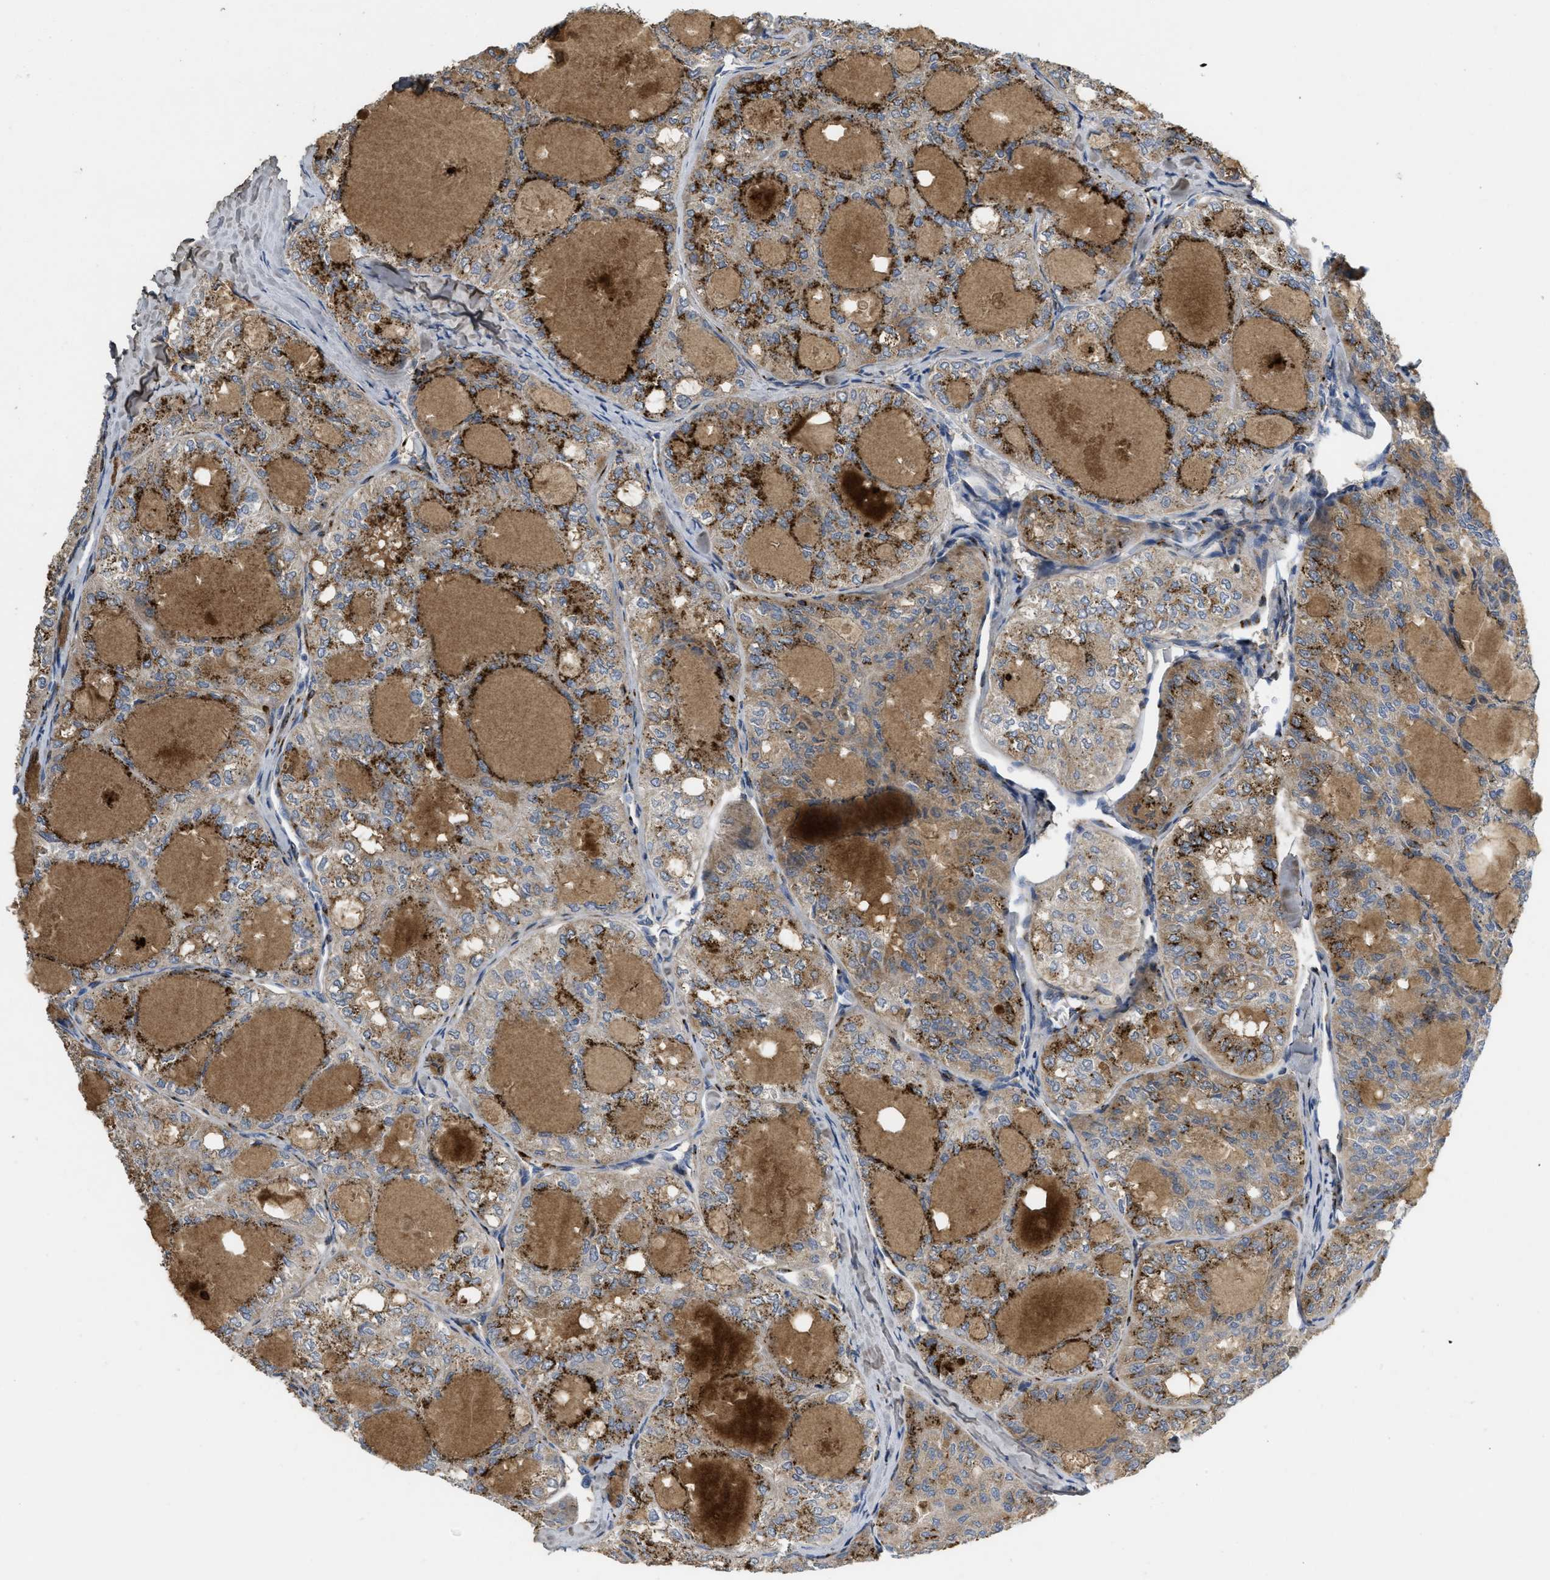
{"staining": {"intensity": "strong", "quantity": "<25%", "location": "cytoplasmic/membranous"}, "tissue": "thyroid cancer", "cell_type": "Tumor cells", "image_type": "cancer", "snomed": [{"axis": "morphology", "description": "Follicular adenoma carcinoma, NOS"}, {"axis": "topography", "description": "Thyroid gland"}], "caption": "A high-resolution photomicrograph shows immunohistochemistry staining of thyroid cancer (follicular adenoma carcinoma), which displays strong cytoplasmic/membranous positivity in approximately <25% of tumor cells.", "gene": "ZNF70", "patient": {"sex": "male", "age": 75}}